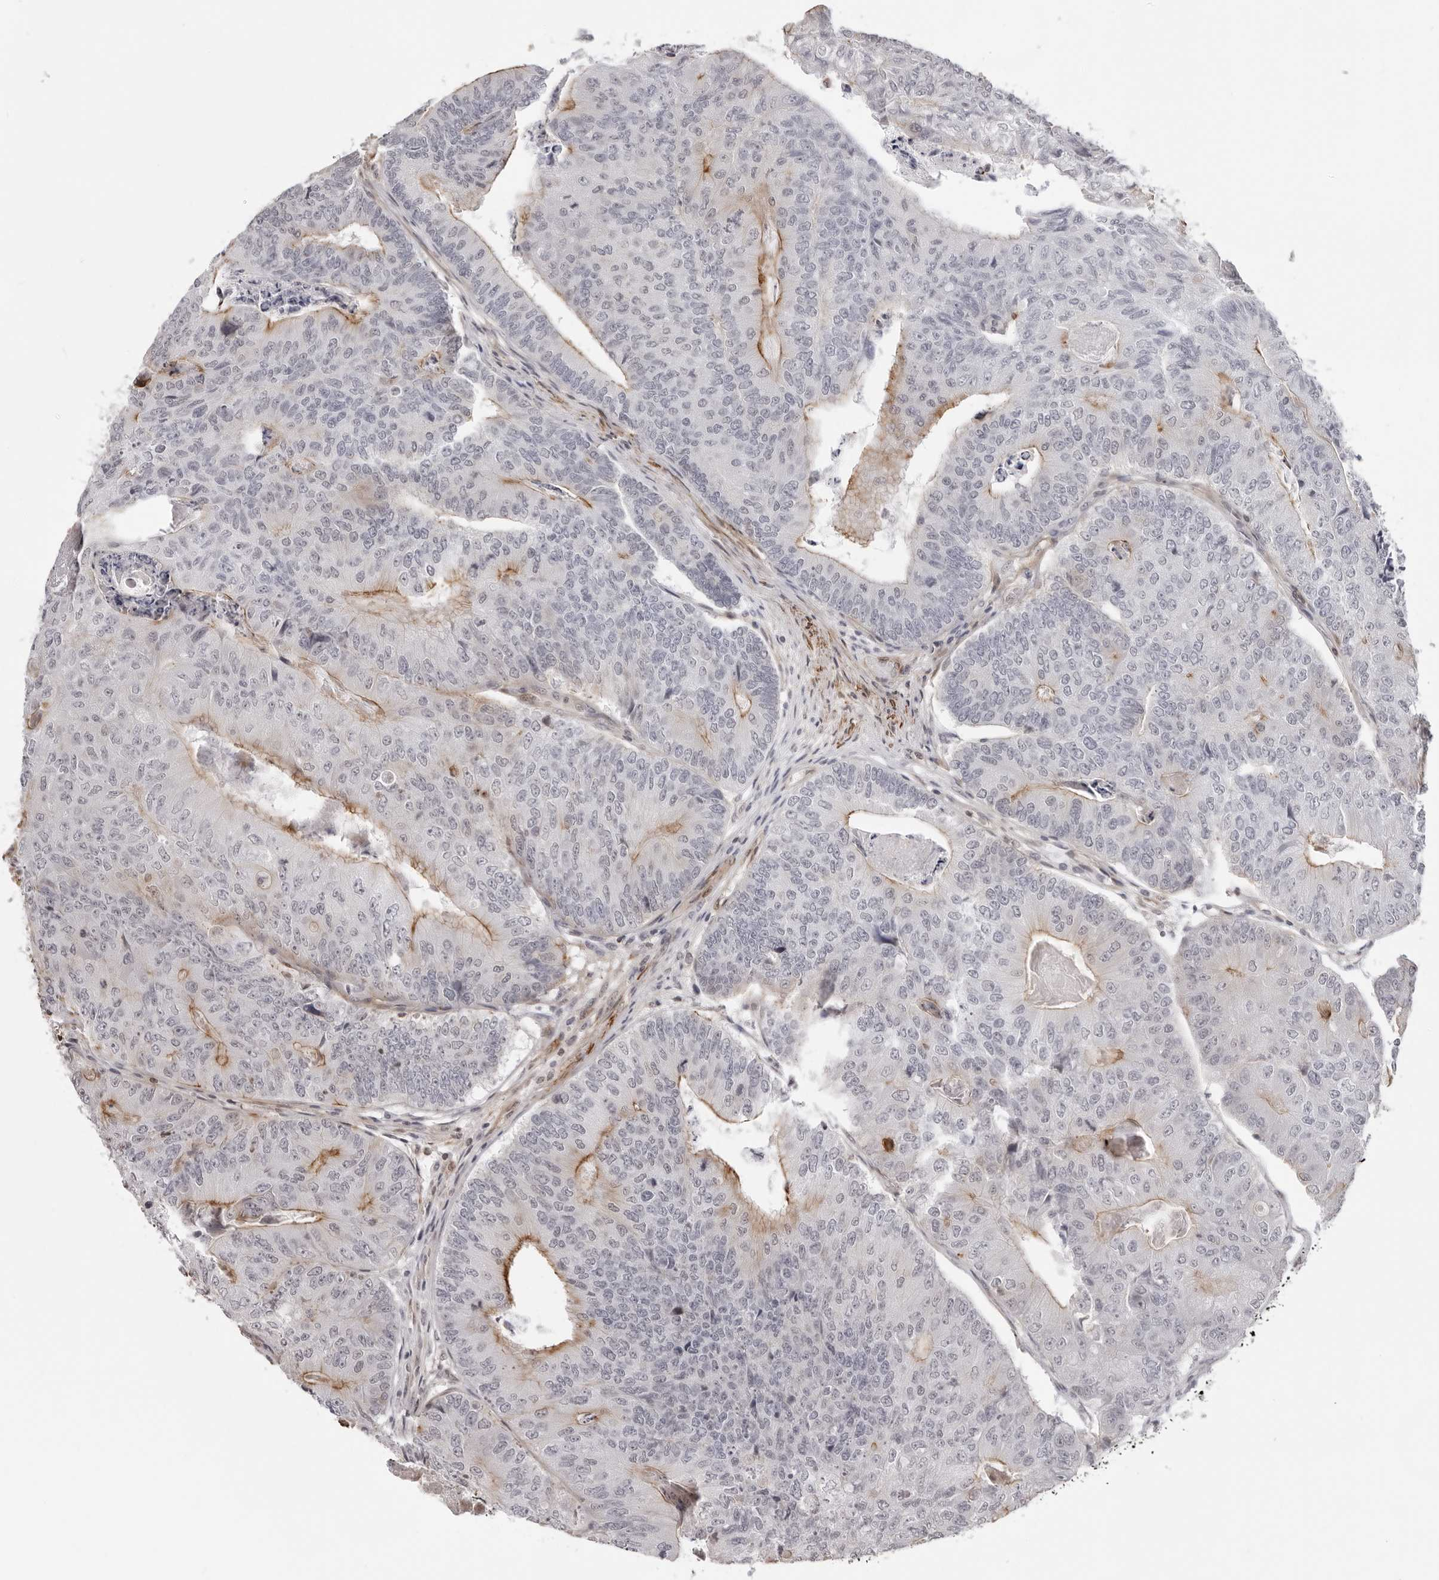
{"staining": {"intensity": "moderate", "quantity": "25%-75%", "location": "cytoplasmic/membranous"}, "tissue": "colorectal cancer", "cell_type": "Tumor cells", "image_type": "cancer", "snomed": [{"axis": "morphology", "description": "Adenocarcinoma, NOS"}, {"axis": "topography", "description": "Colon"}], "caption": "High-power microscopy captured an immunohistochemistry (IHC) histopathology image of adenocarcinoma (colorectal), revealing moderate cytoplasmic/membranous expression in approximately 25%-75% of tumor cells.", "gene": "UNK", "patient": {"sex": "female", "age": 67}}